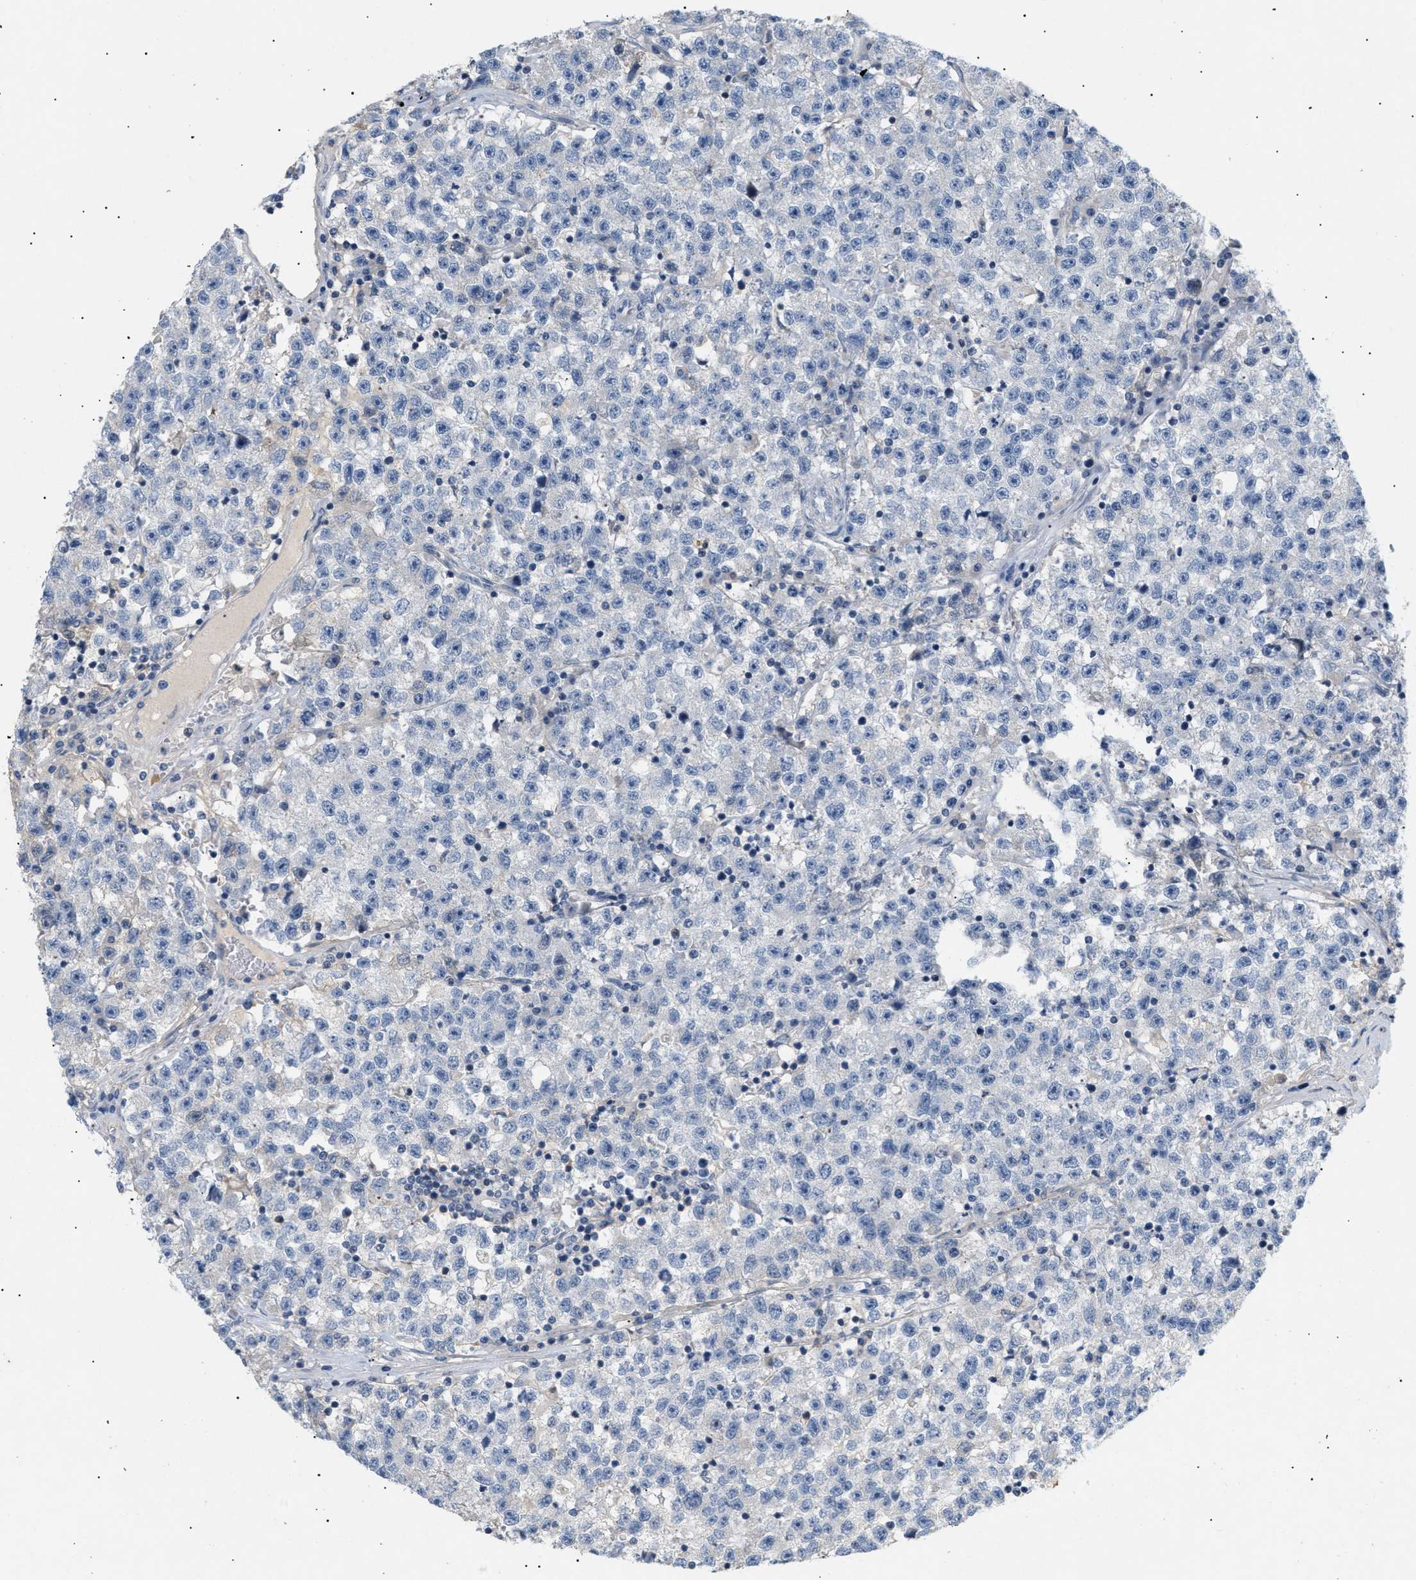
{"staining": {"intensity": "negative", "quantity": "none", "location": "none"}, "tissue": "testis cancer", "cell_type": "Tumor cells", "image_type": "cancer", "snomed": [{"axis": "morphology", "description": "Seminoma, NOS"}, {"axis": "topography", "description": "Testis"}], "caption": "DAB (3,3'-diaminobenzidine) immunohistochemical staining of testis cancer (seminoma) shows no significant expression in tumor cells.", "gene": "FARS2", "patient": {"sex": "male", "age": 22}}